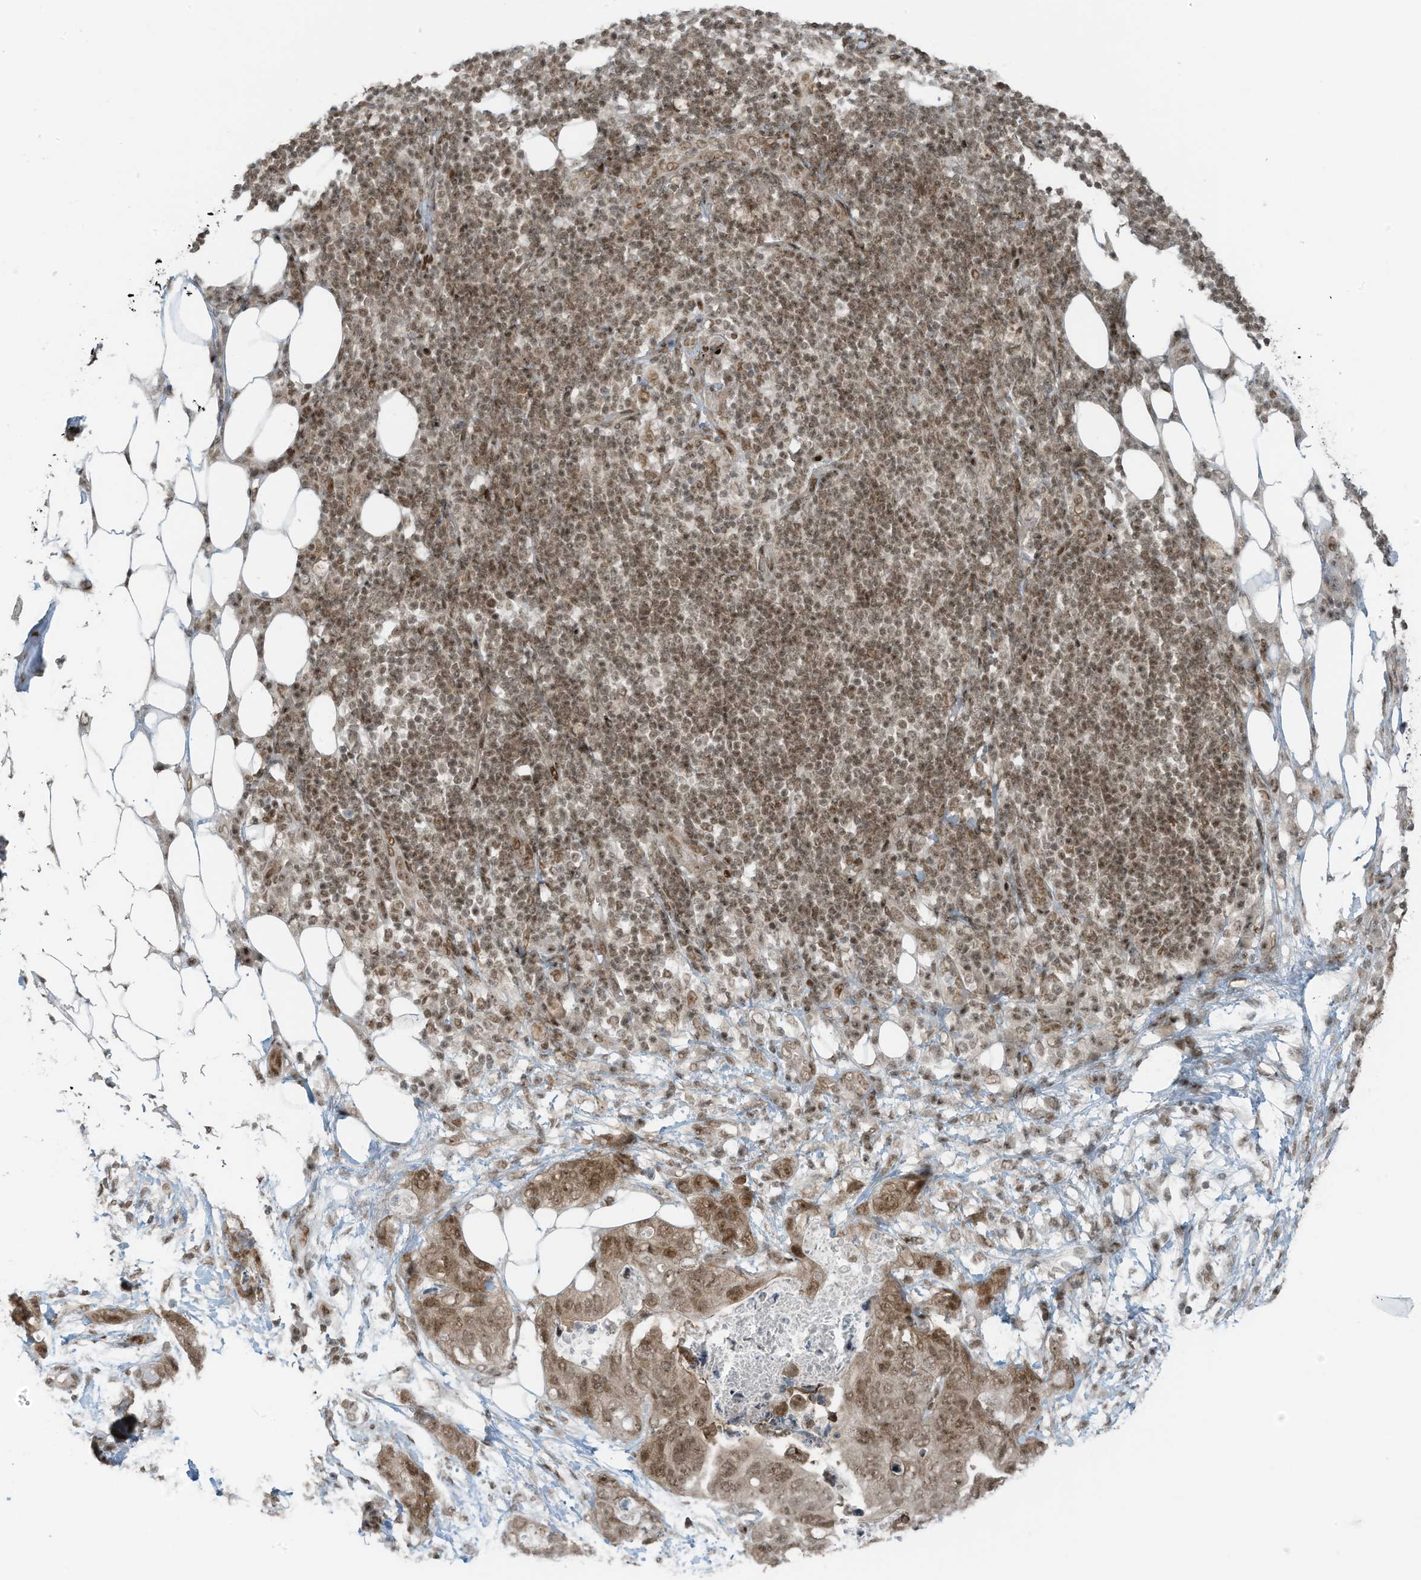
{"staining": {"intensity": "moderate", "quantity": ">75%", "location": "nuclear"}, "tissue": "stomach cancer", "cell_type": "Tumor cells", "image_type": "cancer", "snomed": [{"axis": "morphology", "description": "Adenocarcinoma, NOS"}, {"axis": "topography", "description": "Stomach"}], "caption": "Protein staining by immunohistochemistry reveals moderate nuclear staining in about >75% of tumor cells in stomach cancer.", "gene": "PCNP", "patient": {"sex": "female", "age": 89}}